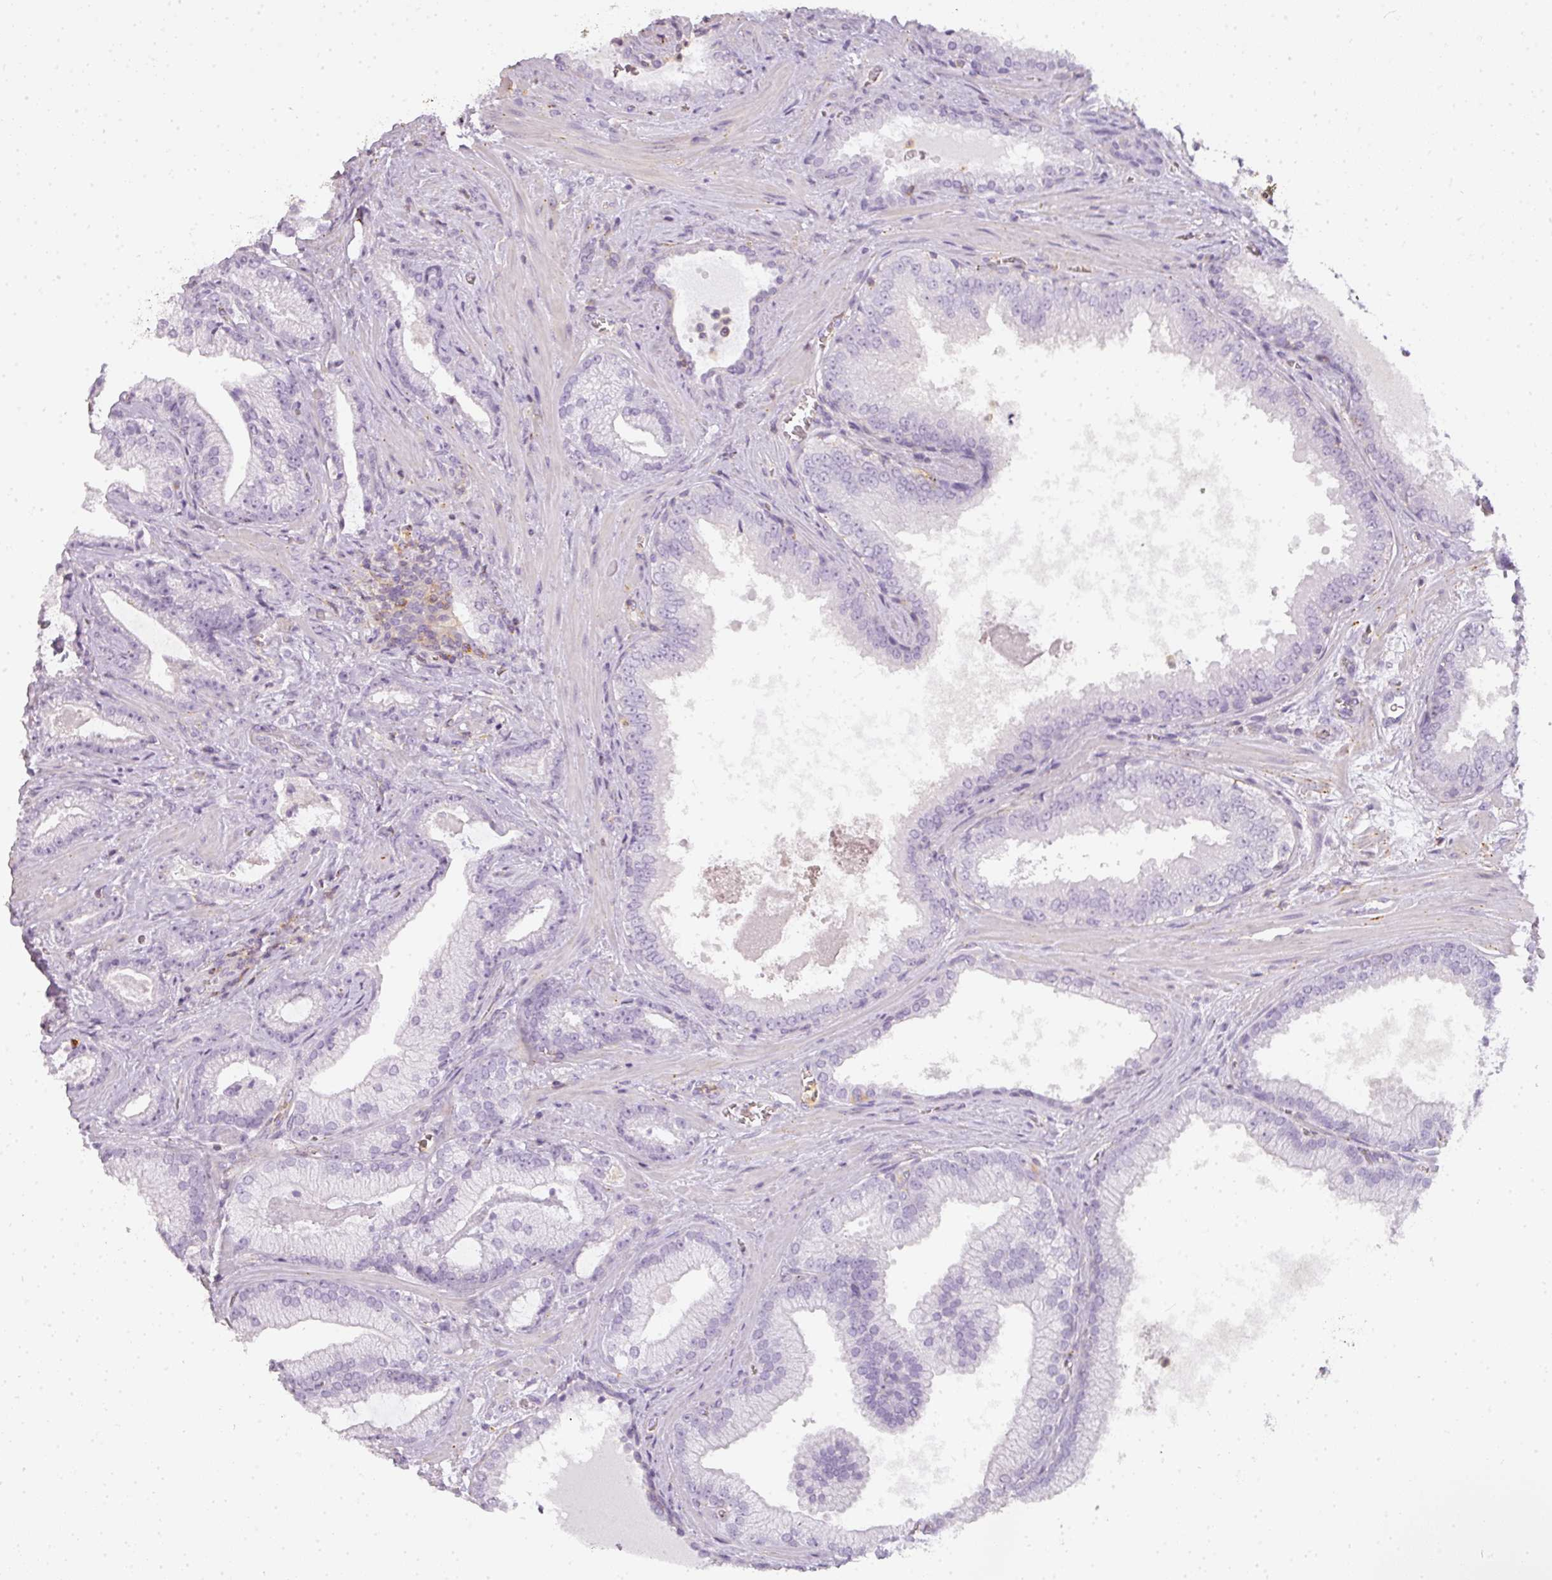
{"staining": {"intensity": "negative", "quantity": "none", "location": "none"}, "tissue": "prostate cancer", "cell_type": "Tumor cells", "image_type": "cancer", "snomed": [{"axis": "morphology", "description": "Adenocarcinoma, High grade"}, {"axis": "topography", "description": "Prostate"}], "caption": "An image of human adenocarcinoma (high-grade) (prostate) is negative for staining in tumor cells.", "gene": "TMEM42", "patient": {"sex": "male", "age": 68}}